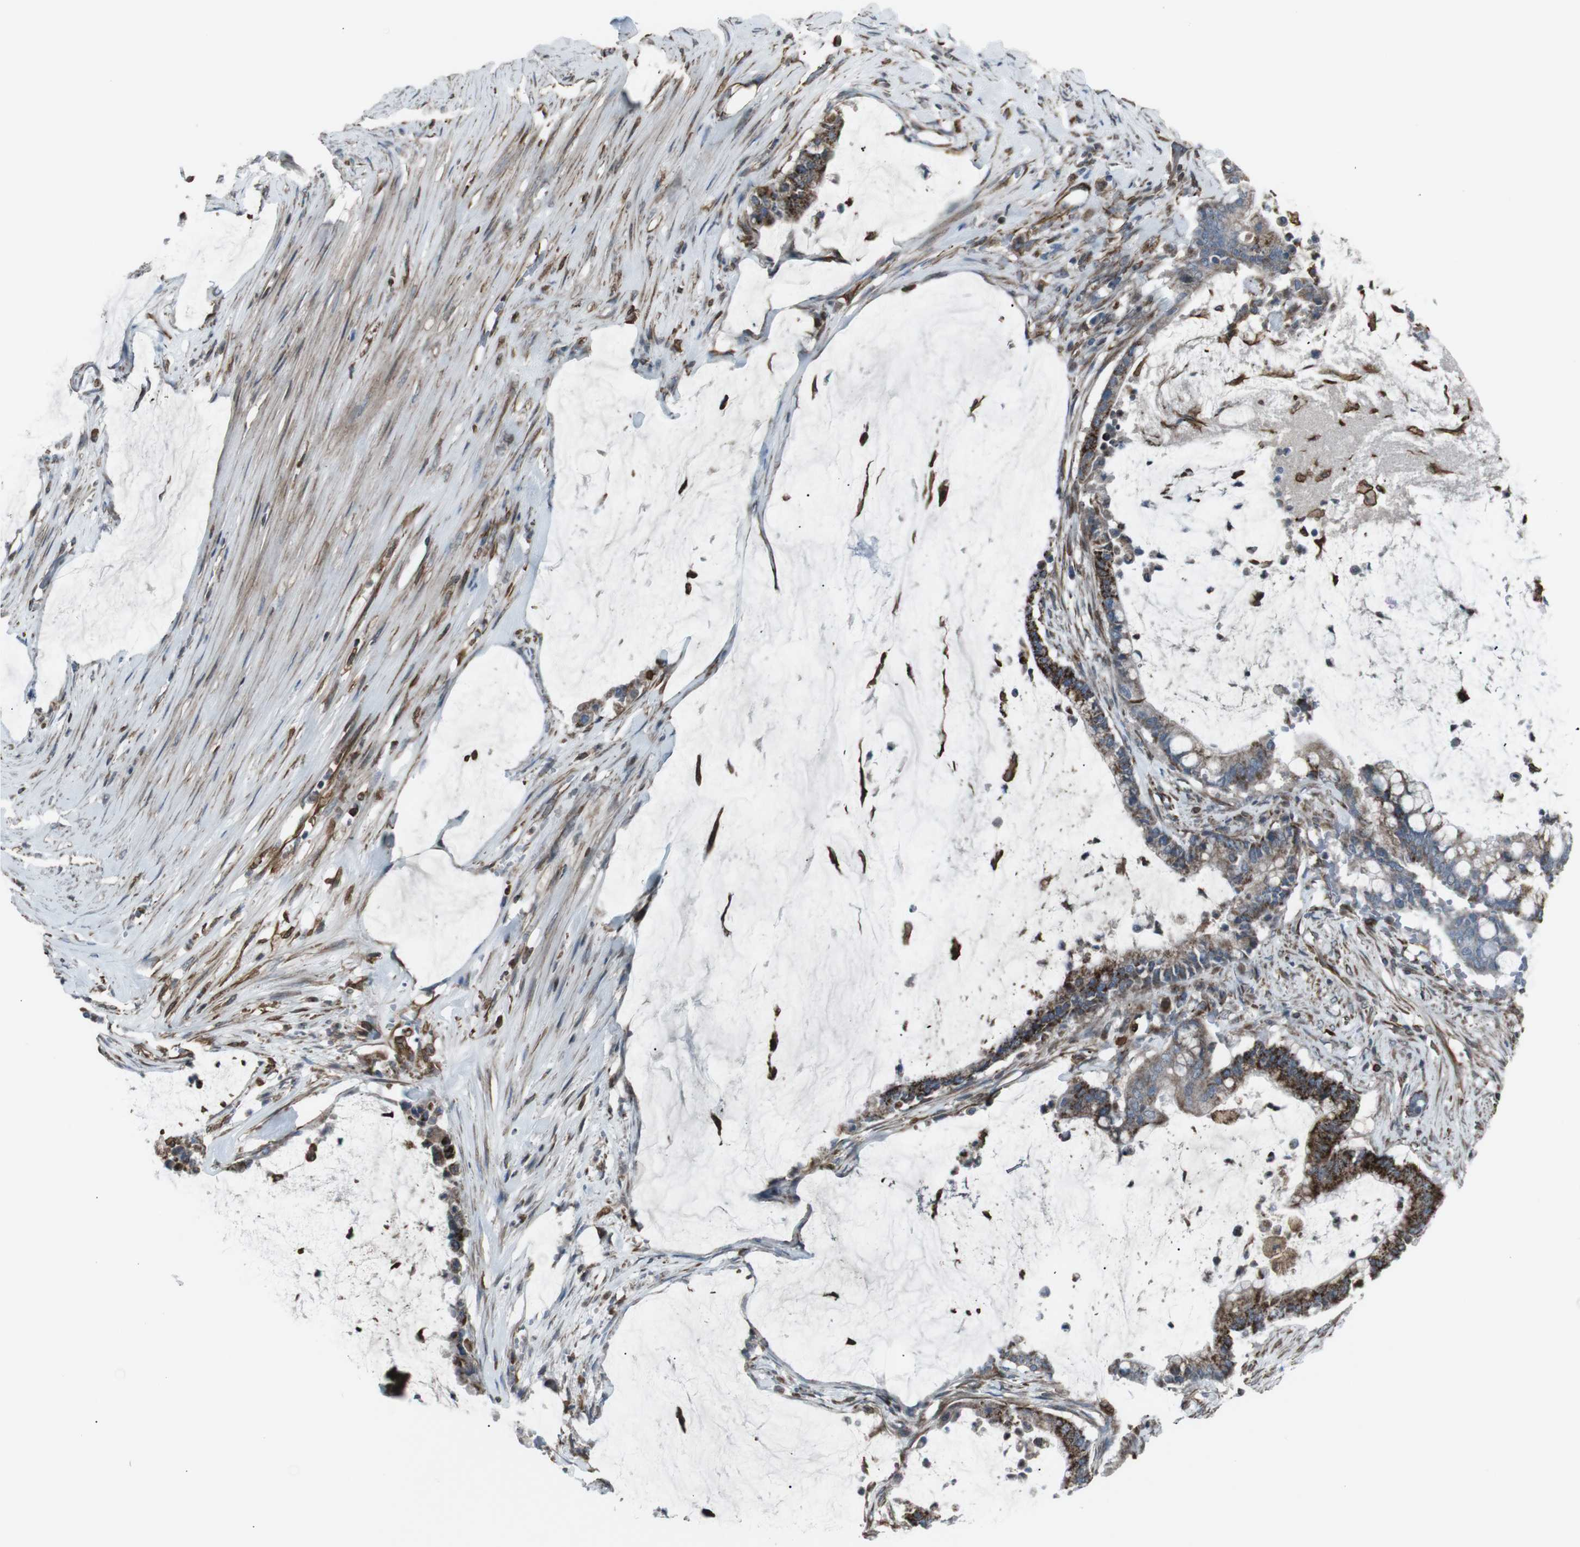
{"staining": {"intensity": "negative", "quantity": "none", "location": "none"}, "tissue": "pancreatic cancer", "cell_type": "Tumor cells", "image_type": "cancer", "snomed": [{"axis": "morphology", "description": "Adenocarcinoma, NOS"}, {"axis": "topography", "description": "Pancreas"}], "caption": "Pancreatic adenocarcinoma was stained to show a protein in brown. There is no significant positivity in tumor cells.", "gene": "TMEM141", "patient": {"sex": "male", "age": 41}}